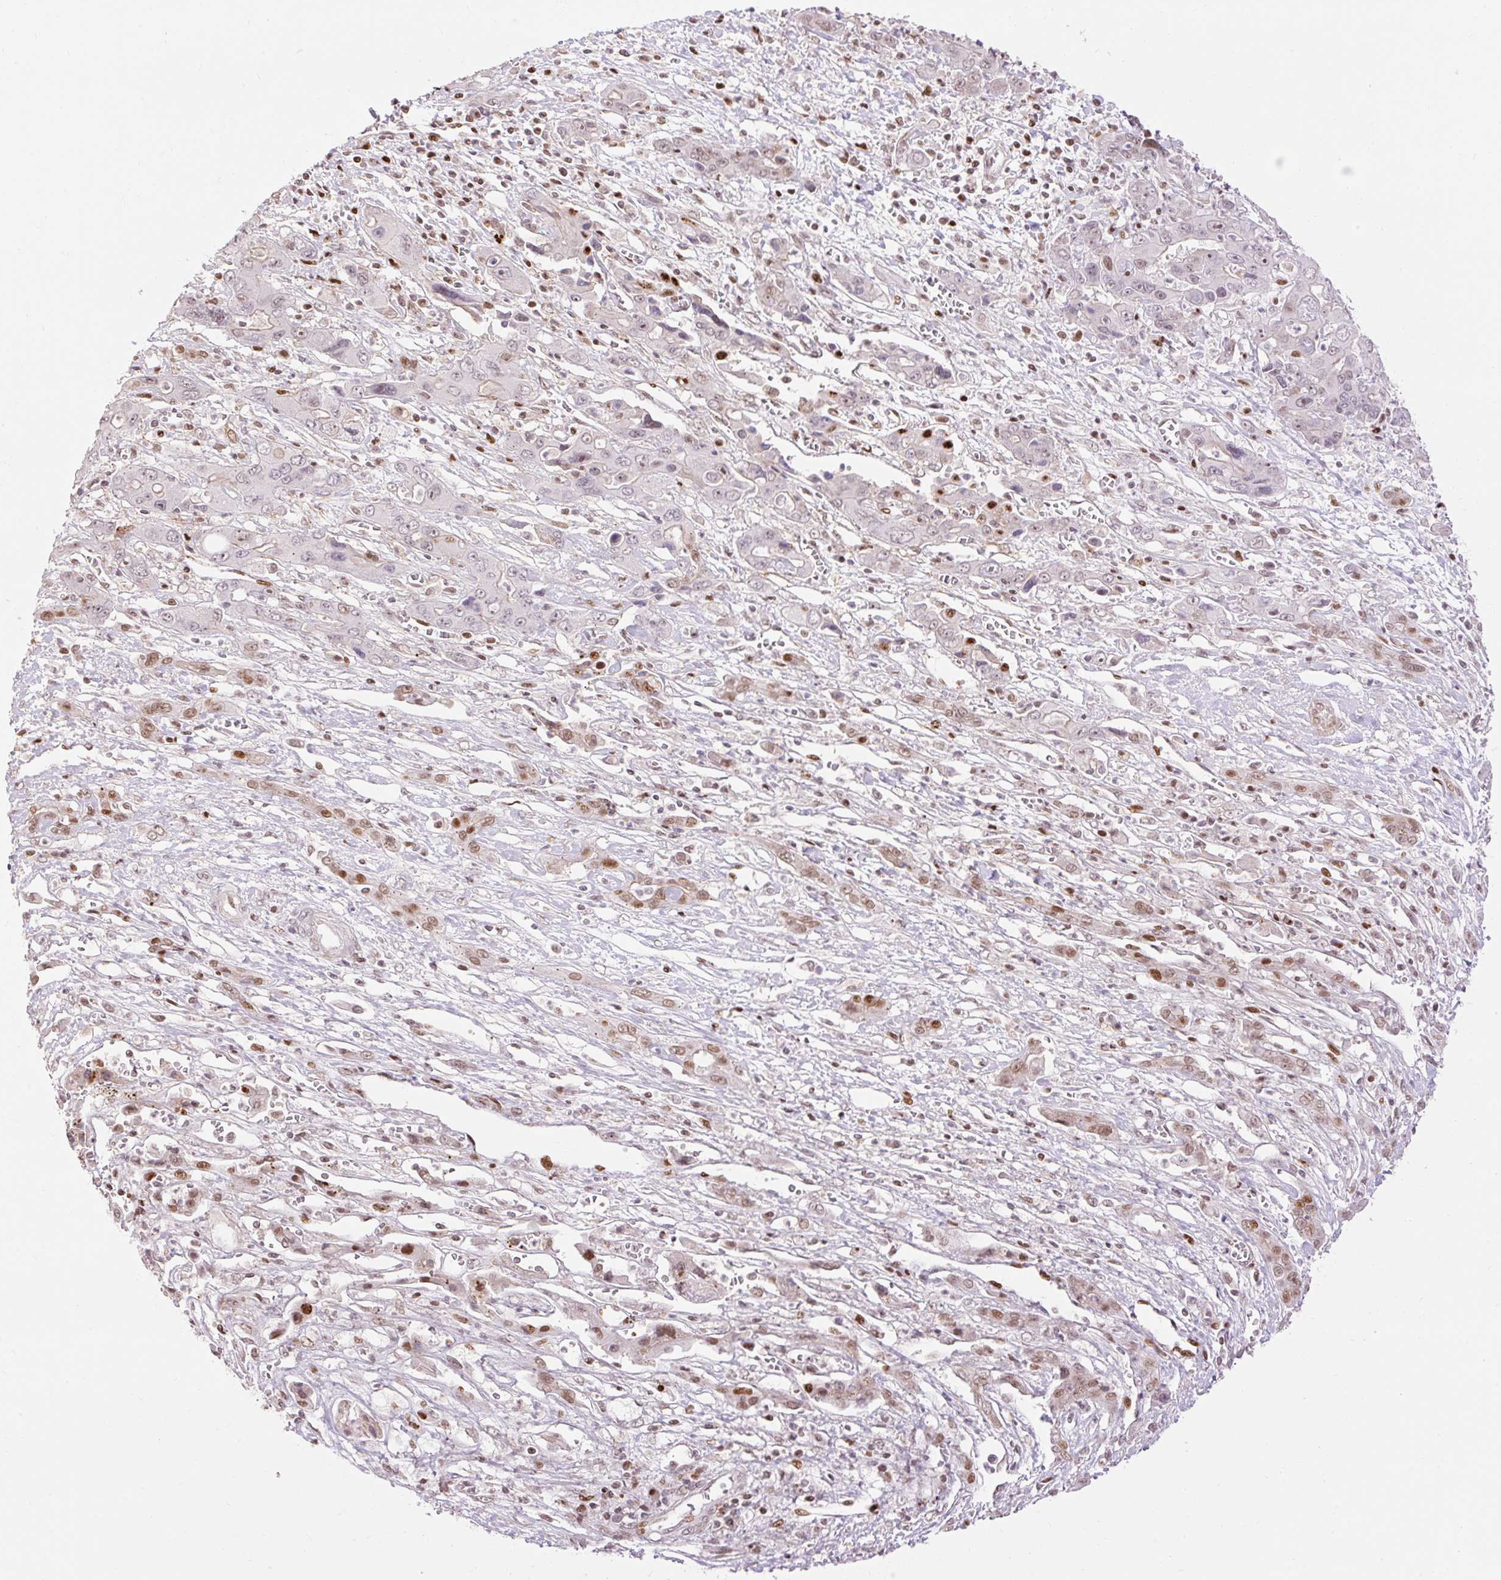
{"staining": {"intensity": "moderate", "quantity": "25%-75%", "location": "nuclear"}, "tissue": "liver cancer", "cell_type": "Tumor cells", "image_type": "cancer", "snomed": [{"axis": "morphology", "description": "Cholangiocarcinoma"}, {"axis": "topography", "description": "Liver"}], "caption": "Liver cancer (cholangiocarcinoma) was stained to show a protein in brown. There is medium levels of moderate nuclear staining in approximately 25%-75% of tumor cells.", "gene": "RIPPLY3", "patient": {"sex": "male", "age": 67}}